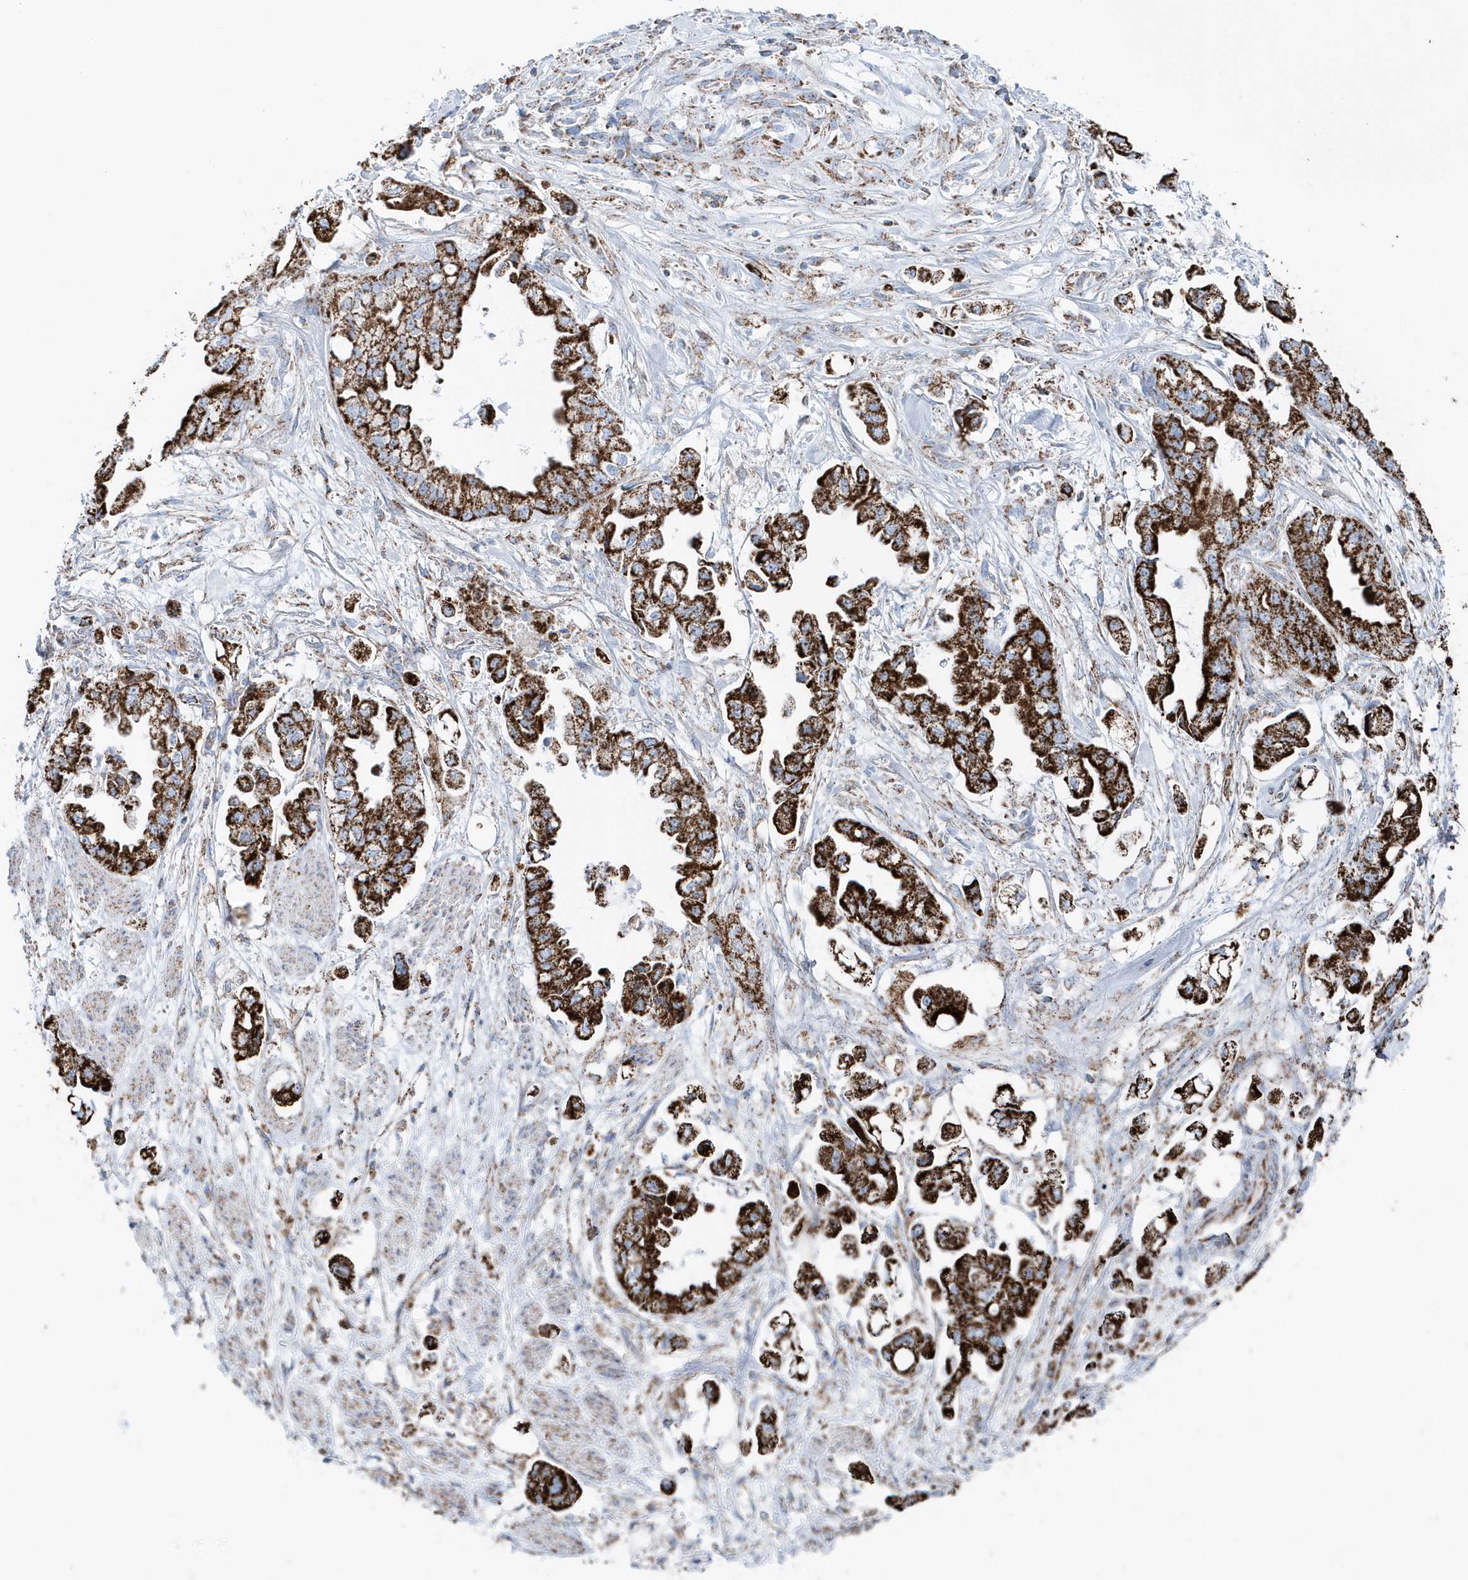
{"staining": {"intensity": "strong", "quantity": ">75%", "location": "cytoplasmic/membranous"}, "tissue": "stomach cancer", "cell_type": "Tumor cells", "image_type": "cancer", "snomed": [{"axis": "morphology", "description": "Adenocarcinoma, NOS"}, {"axis": "topography", "description": "Stomach"}], "caption": "Strong cytoplasmic/membranous protein staining is identified in approximately >75% of tumor cells in stomach adenocarcinoma. Using DAB (3,3'-diaminobenzidine) (brown) and hematoxylin (blue) stains, captured at high magnification using brightfield microscopy.", "gene": "TMCO6", "patient": {"sex": "male", "age": 62}}